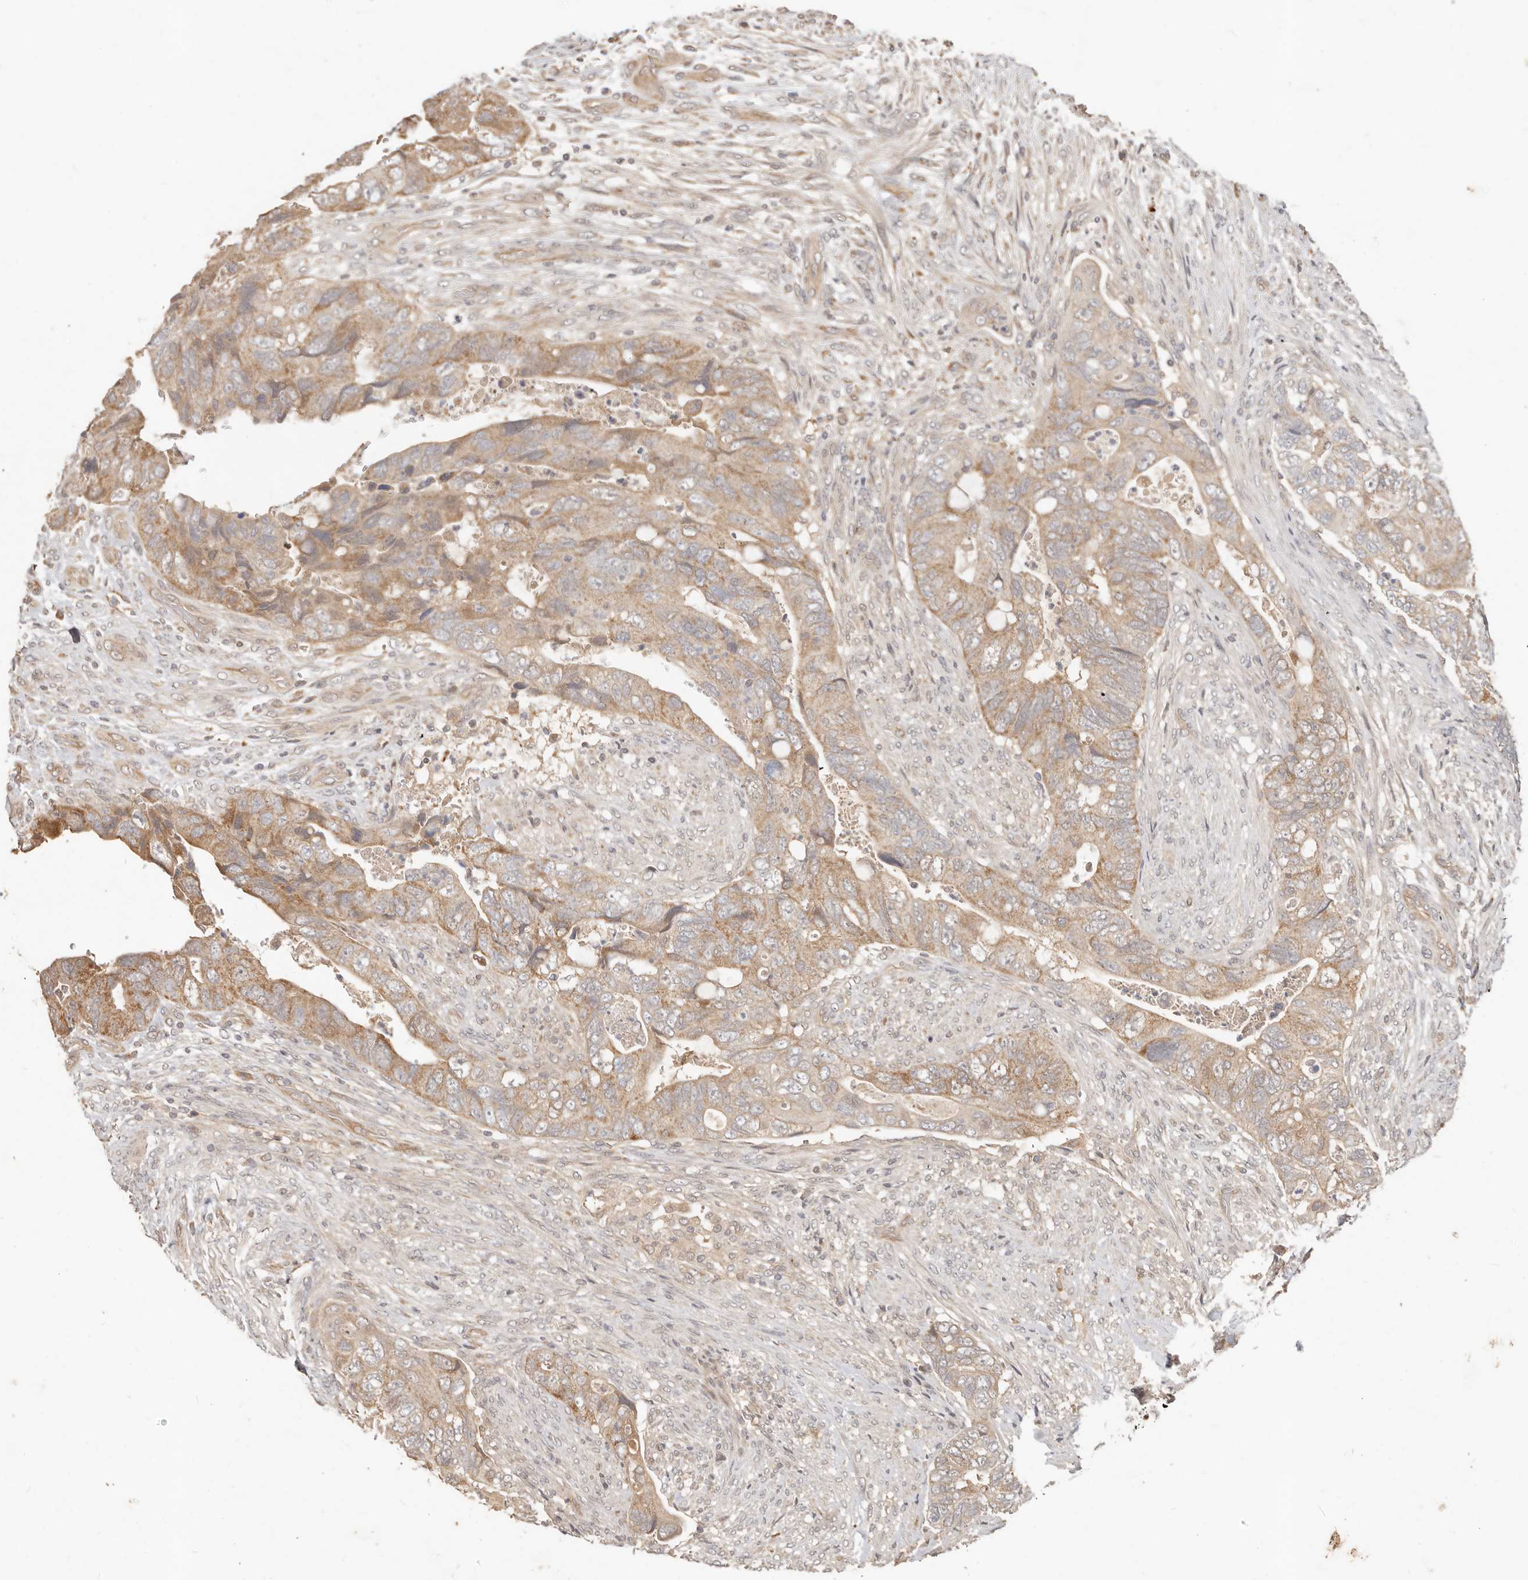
{"staining": {"intensity": "moderate", "quantity": ">75%", "location": "cytoplasmic/membranous"}, "tissue": "colorectal cancer", "cell_type": "Tumor cells", "image_type": "cancer", "snomed": [{"axis": "morphology", "description": "Adenocarcinoma, NOS"}, {"axis": "topography", "description": "Rectum"}], "caption": "There is medium levels of moderate cytoplasmic/membranous expression in tumor cells of colorectal cancer (adenocarcinoma), as demonstrated by immunohistochemical staining (brown color).", "gene": "MTFR2", "patient": {"sex": "male", "age": 63}}